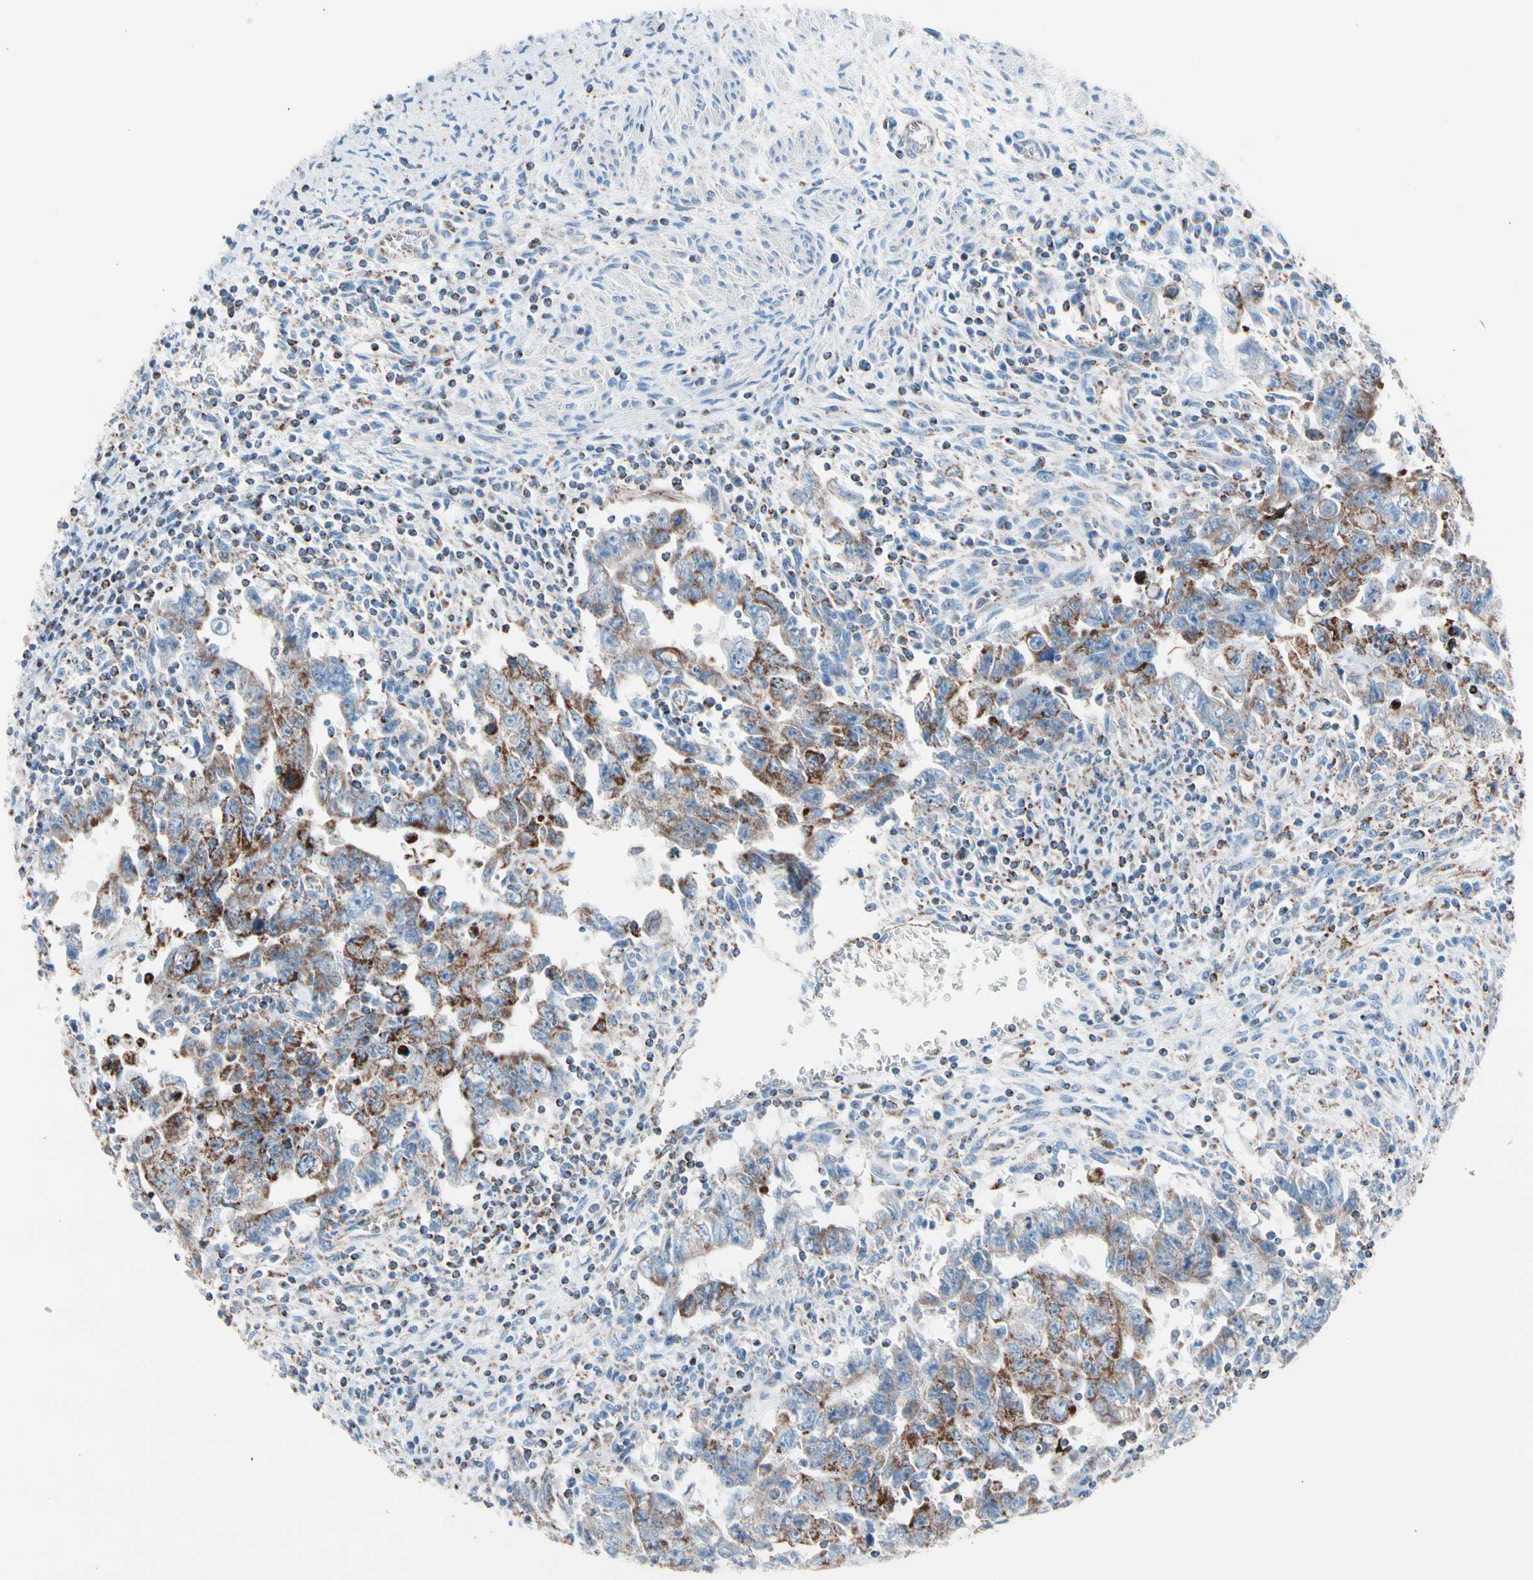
{"staining": {"intensity": "strong", "quantity": ">75%", "location": "cytoplasmic/membranous"}, "tissue": "testis cancer", "cell_type": "Tumor cells", "image_type": "cancer", "snomed": [{"axis": "morphology", "description": "Carcinoma, Embryonal, NOS"}, {"axis": "topography", "description": "Testis"}], "caption": "A brown stain highlights strong cytoplasmic/membranous positivity of a protein in testis cancer (embryonal carcinoma) tumor cells.", "gene": "HK1", "patient": {"sex": "male", "age": 28}}